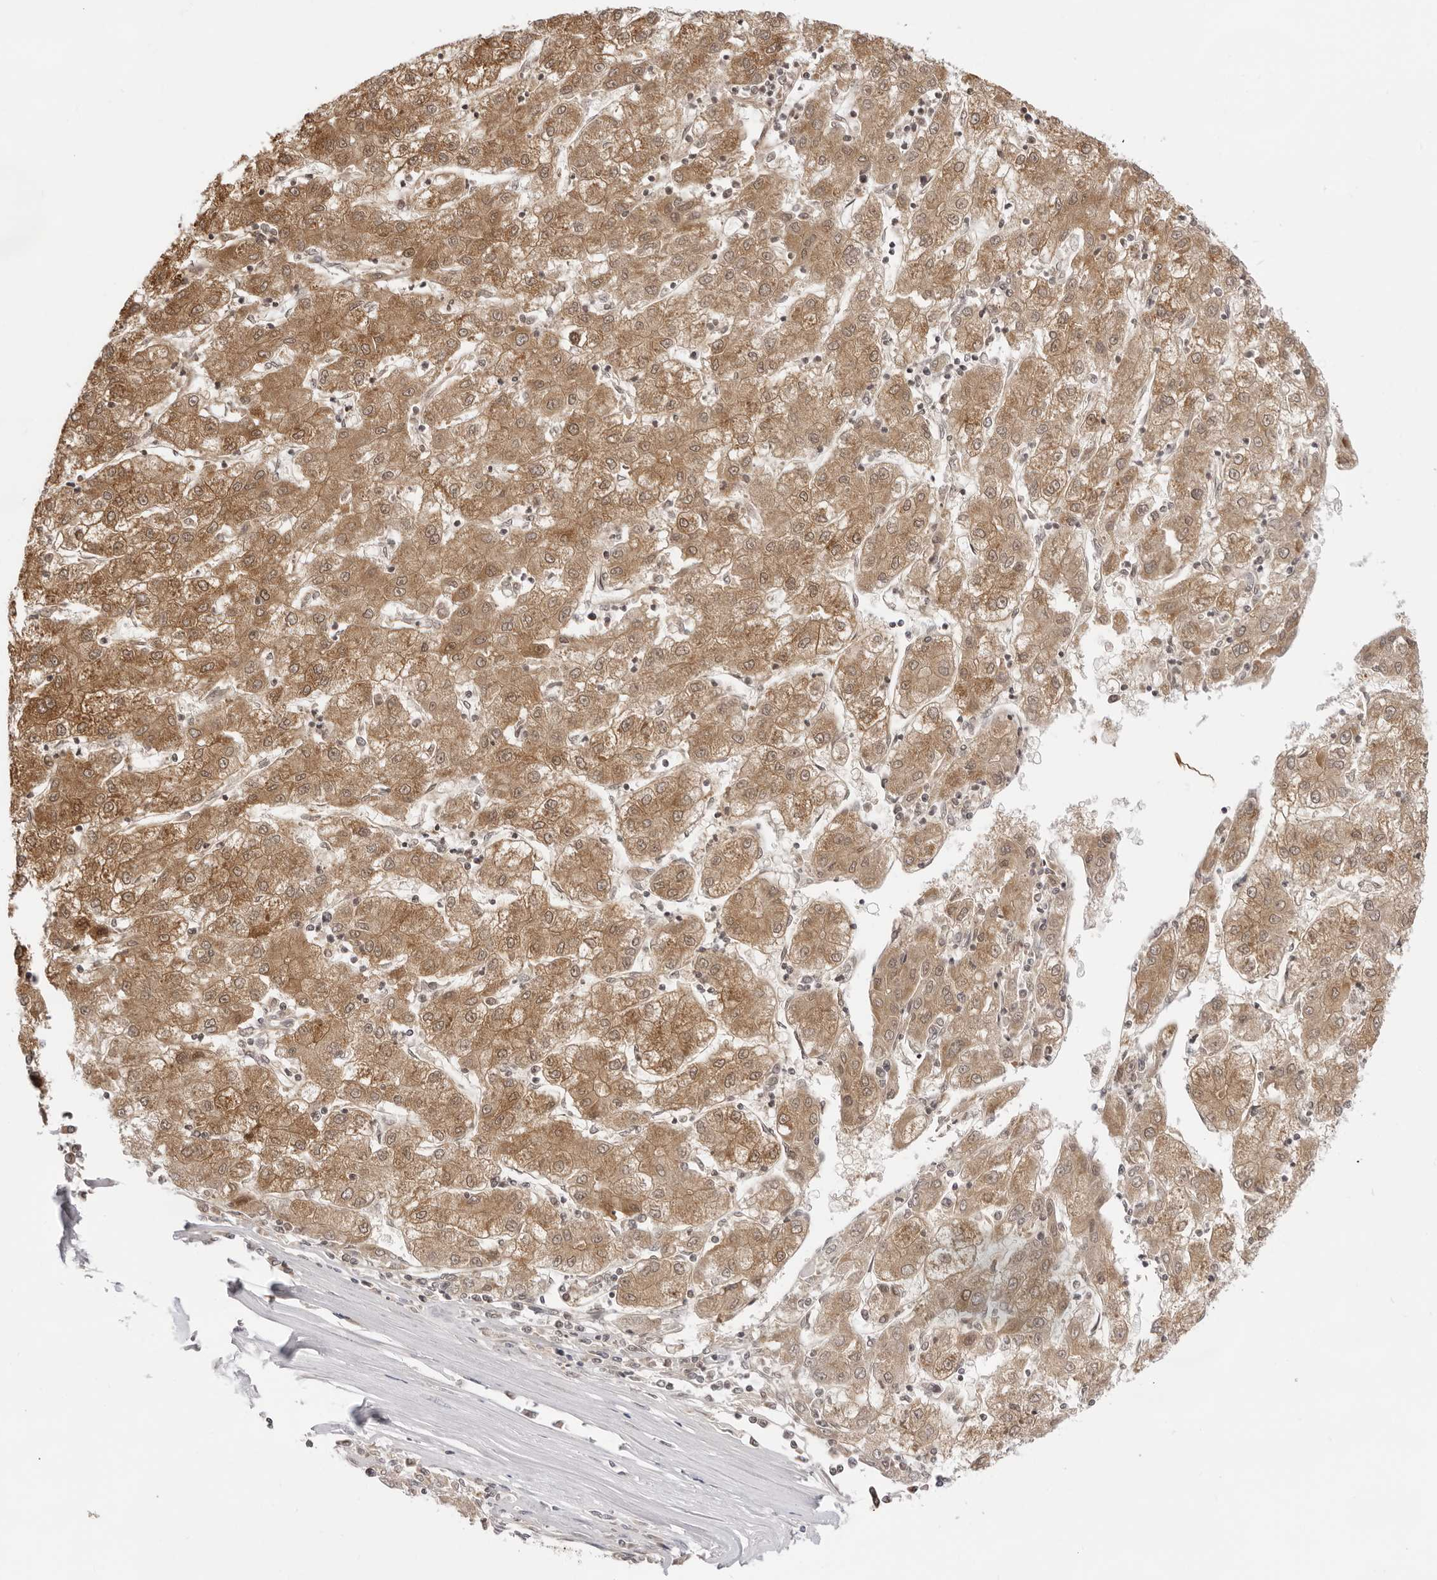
{"staining": {"intensity": "moderate", "quantity": ">75%", "location": "cytoplasmic/membranous,nuclear"}, "tissue": "liver cancer", "cell_type": "Tumor cells", "image_type": "cancer", "snomed": [{"axis": "morphology", "description": "Carcinoma, Hepatocellular, NOS"}, {"axis": "topography", "description": "Liver"}], "caption": "The histopathology image shows immunohistochemical staining of hepatocellular carcinoma (liver). There is moderate cytoplasmic/membranous and nuclear positivity is present in about >75% of tumor cells.", "gene": "FDPS", "patient": {"sex": "male", "age": 72}}